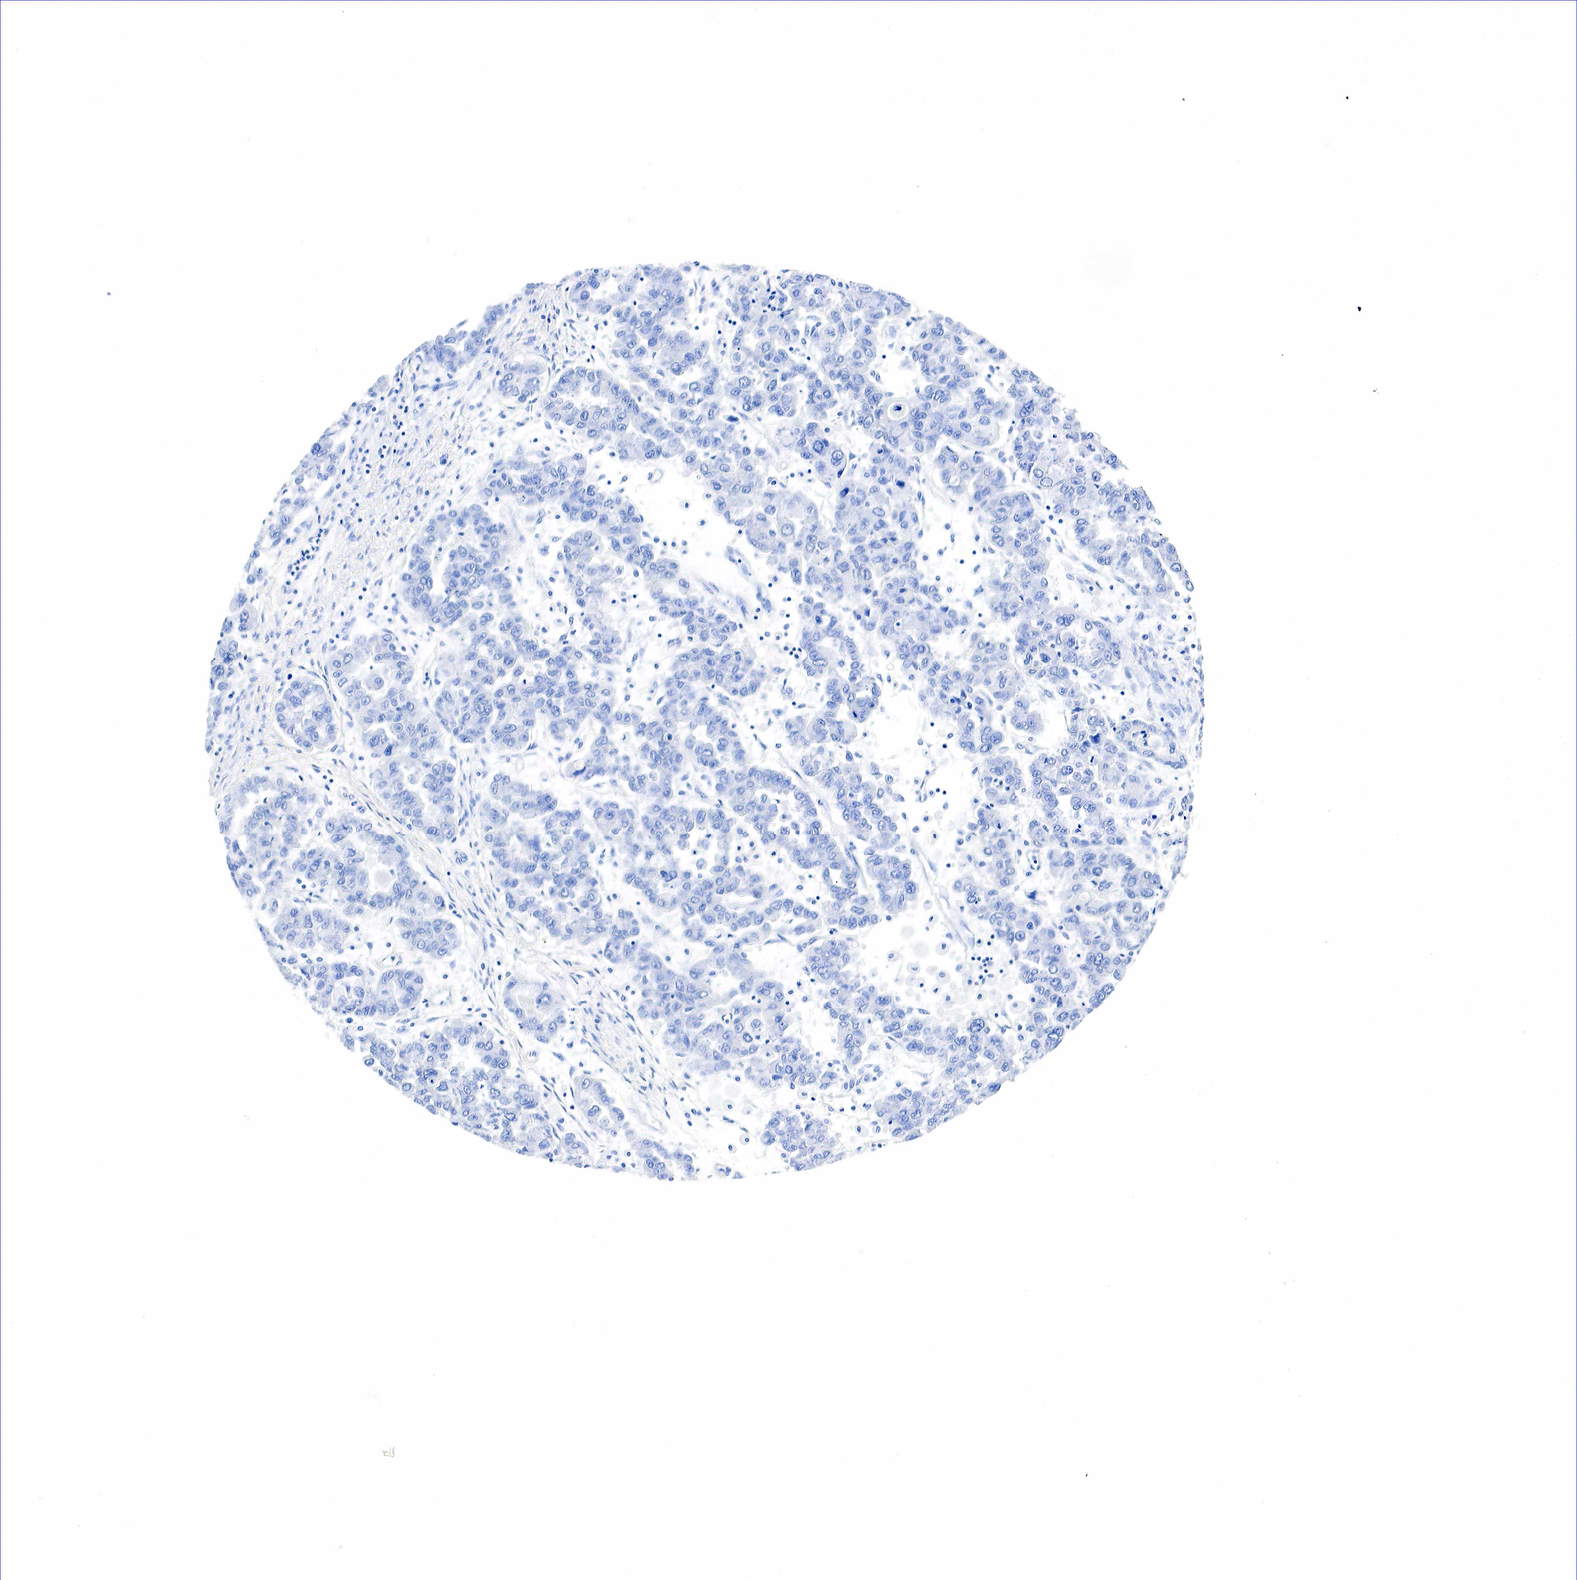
{"staining": {"intensity": "negative", "quantity": "none", "location": "none"}, "tissue": "ovarian cancer", "cell_type": "Tumor cells", "image_type": "cancer", "snomed": [{"axis": "morphology", "description": "Cystadenocarcinoma, serous, NOS"}, {"axis": "topography", "description": "Ovary"}], "caption": "Image shows no protein positivity in tumor cells of ovarian cancer (serous cystadenocarcinoma) tissue.", "gene": "ACP3", "patient": {"sex": "female", "age": 84}}